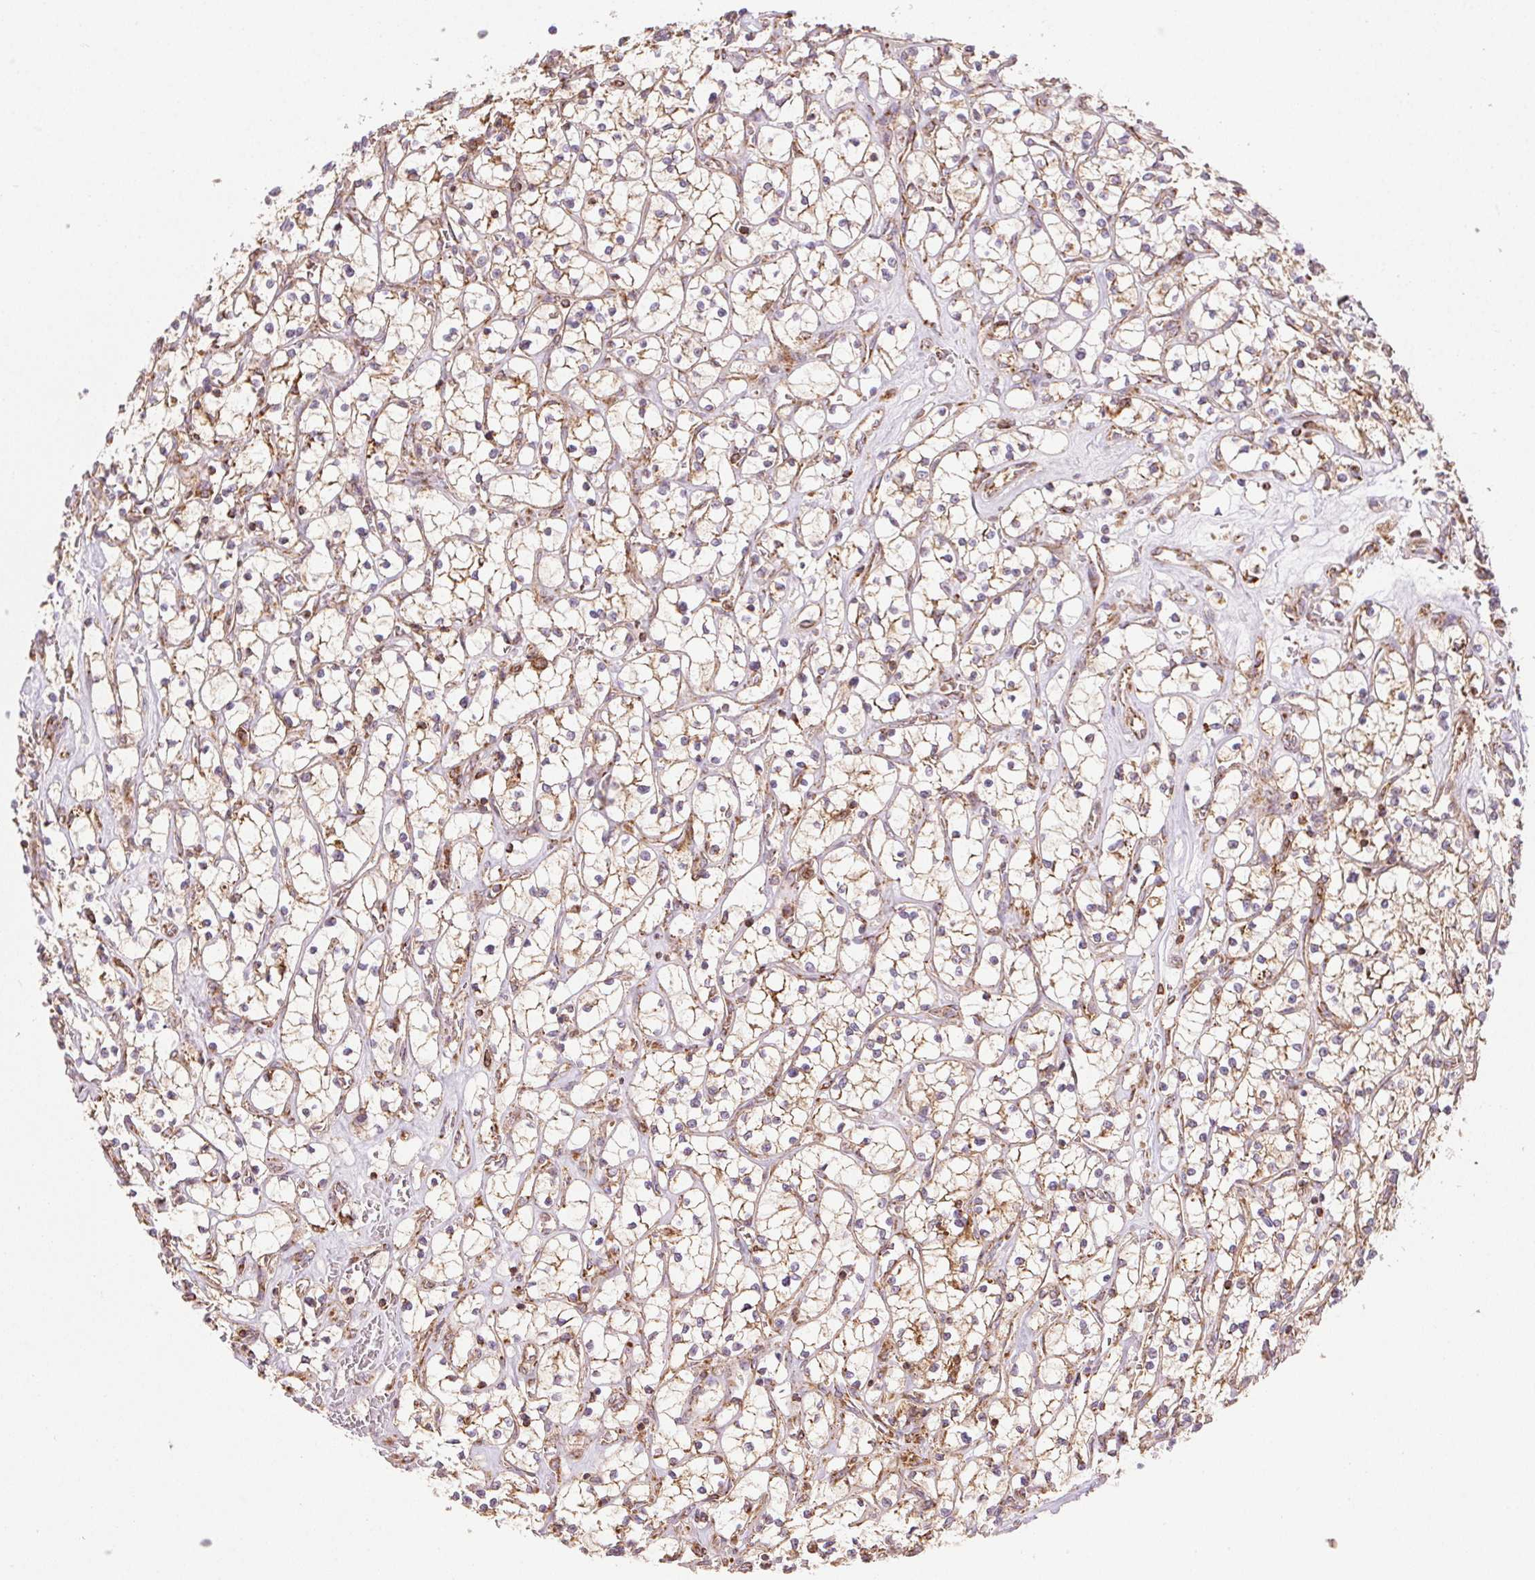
{"staining": {"intensity": "moderate", "quantity": ">75%", "location": "cytoplasmic/membranous"}, "tissue": "renal cancer", "cell_type": "Tumor cells", "image_type": "cancer", "snomed": [{"axis": "morphology", "description": "Adenocarcinoma, NOS"}, {"axis": "topography", "description": "Kidney"}], "caption": "Moderate cytoplasmic/membranous positivity for a protein is present in approximately >75% of tumor cells of renal cancer using immunohistochemistry (IHC).", "gene": "CLPB", "patient": {"sex": "female", "age": 64}}